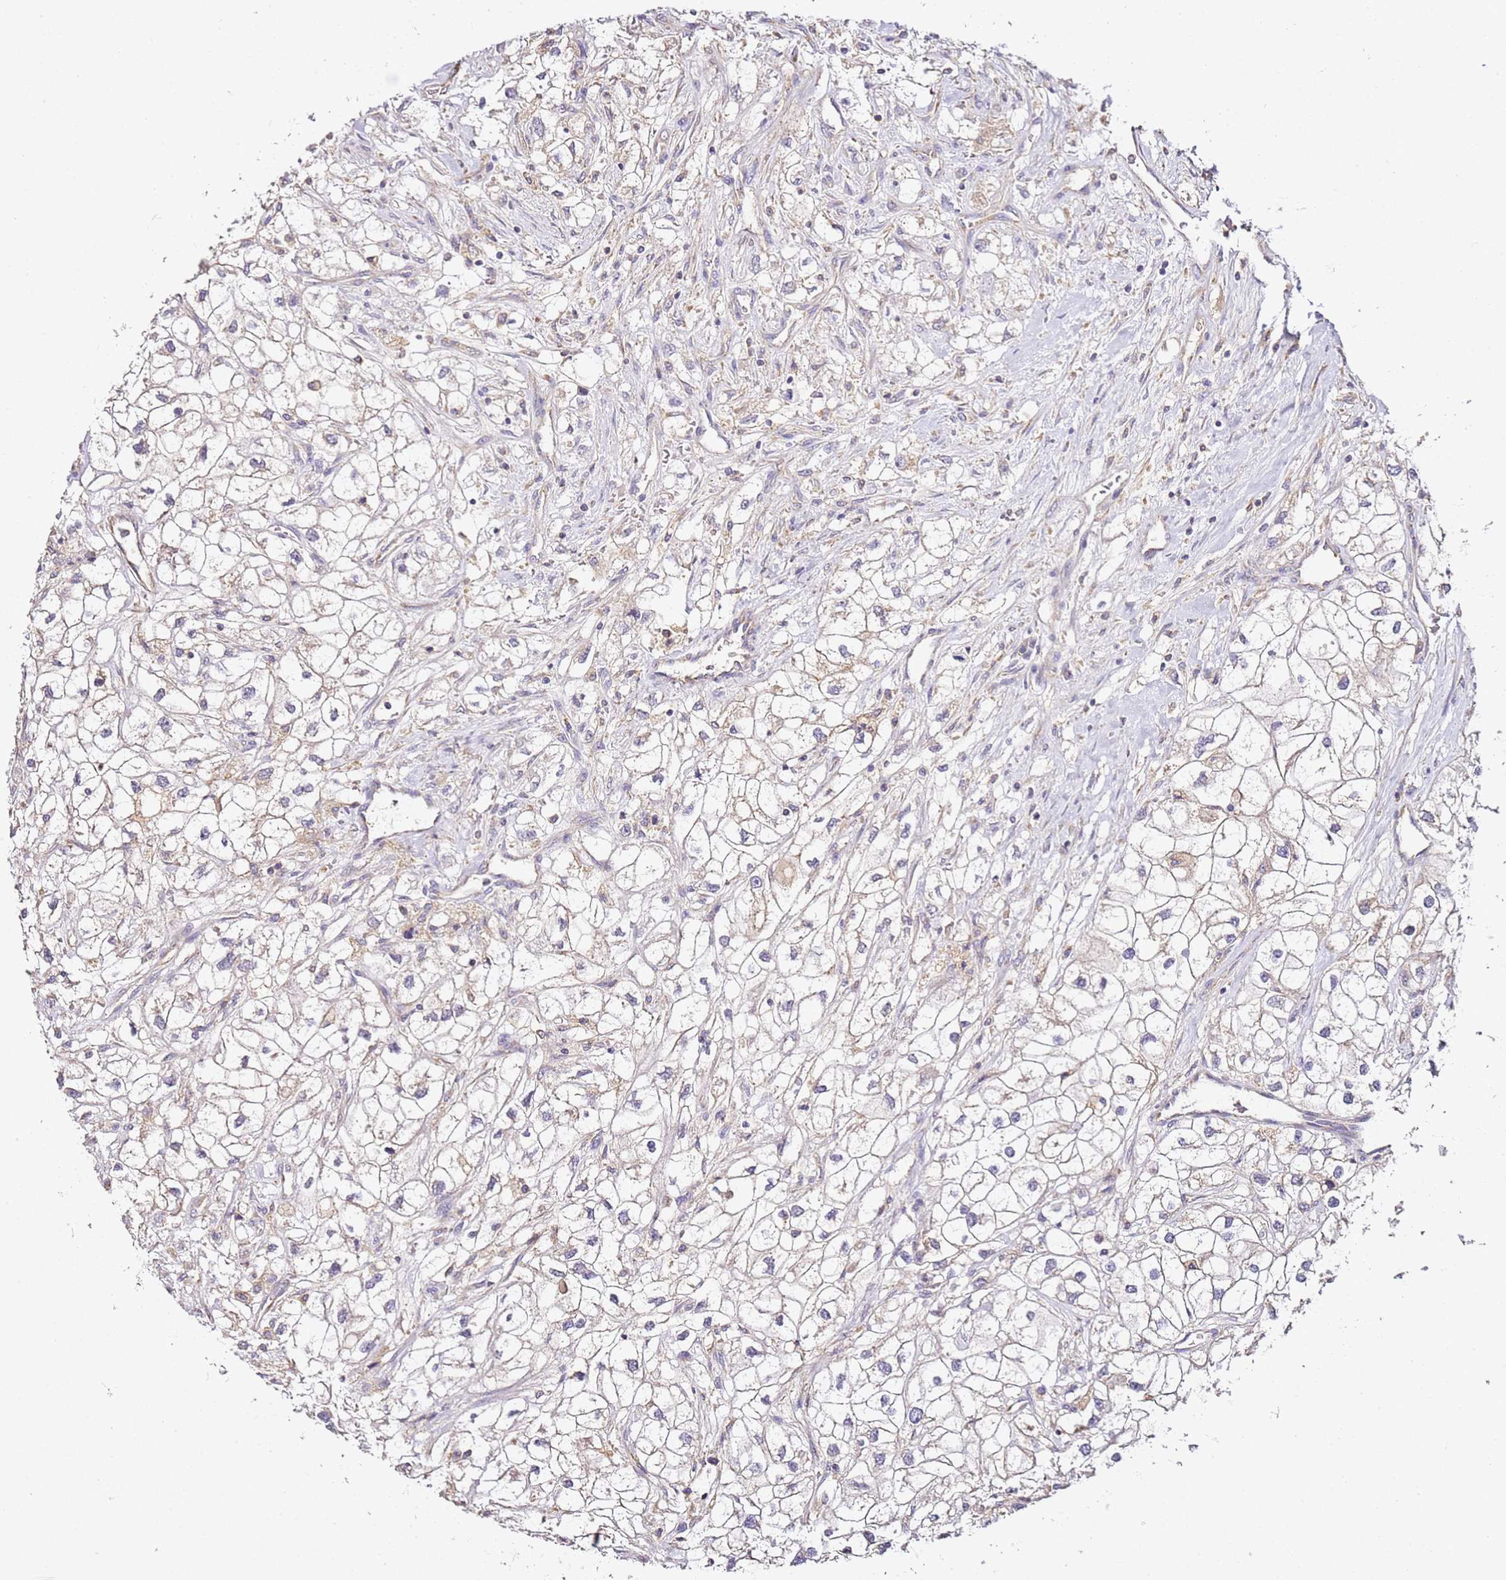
{"staining": {"intensity": "weak", "quantity": "<25%", "location": "cytoplasmic/membranous"}, "tissue": "renal cancer", "cell_type": "Tumor cells", "image_type": "cancer", "snomed": [{"axis": "morphology", "description": "Adenocarcinoma, NOS"}, {"axis": "topography", "description": "Kidney"}], "caption": "Tumor cells show no significant protein staining in adenocarcinoma (renal).", "gene": "OR2B11", "patient": {"sex": "male", "age": 59}}